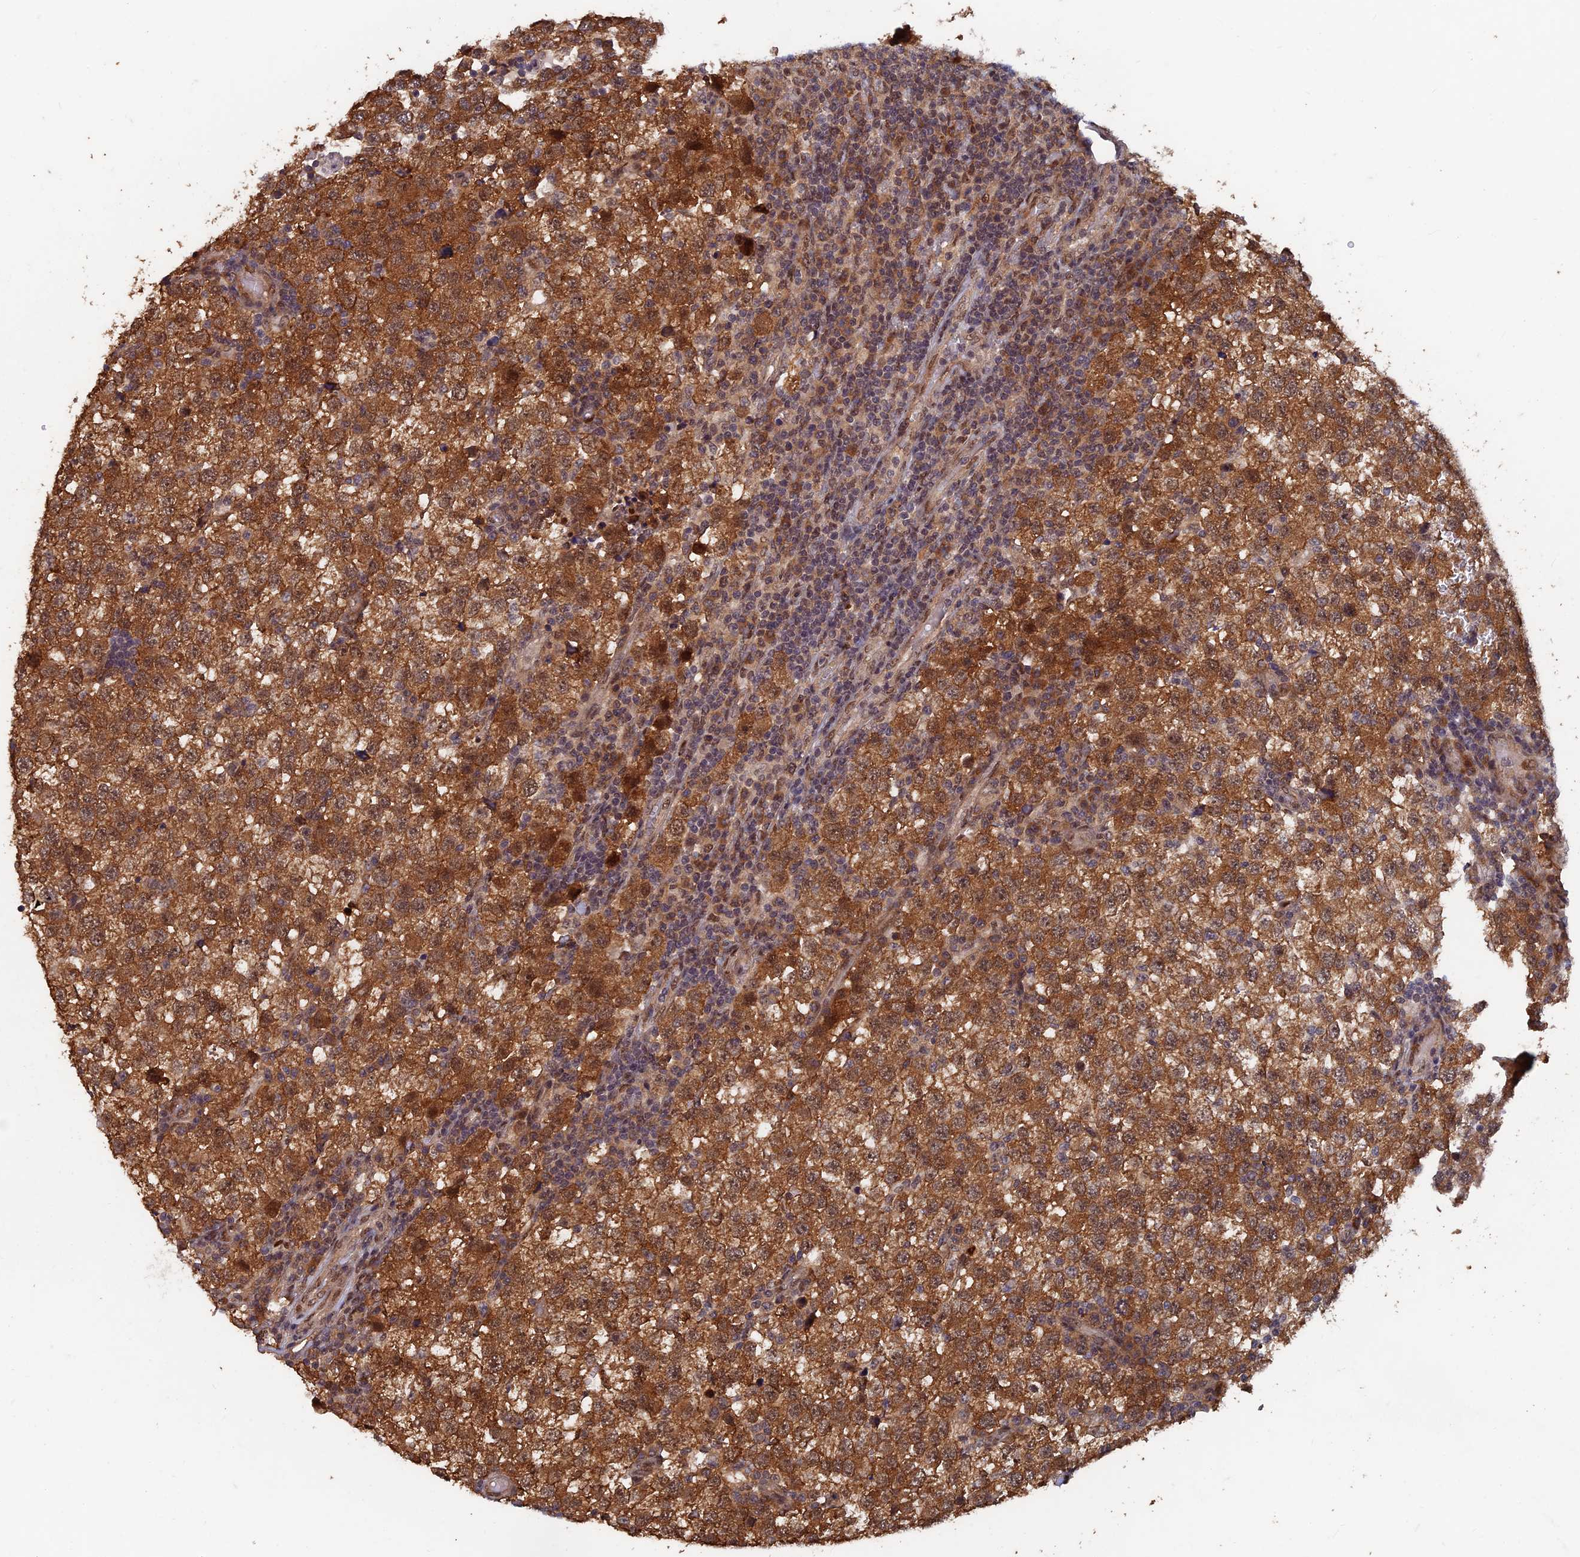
{"staining": {"intensity": "moderate", "quantity": ">75%", "location": "cytoplasmic/membranous,nuclear"}, "tissue": "testis cancer", "cell_type": "Tumor cells", "image_type": "cancer", "snomed": [{"axis": "morphology", "description": "Seminoma, NOS"}, {"axis": "topography", "description": "Testis"}], "caption": "Immunohistochemistry (IHC) (DAB (3,3'-diaminobenzidine)) staining of testis cancer (seminoma) demonstrates moderate cytoplasmic/membranous and nuclear protein staining in about >75% of tumor cells.", "gene": "FAM53C", "patient": {"sex": "male", "age": 34}}